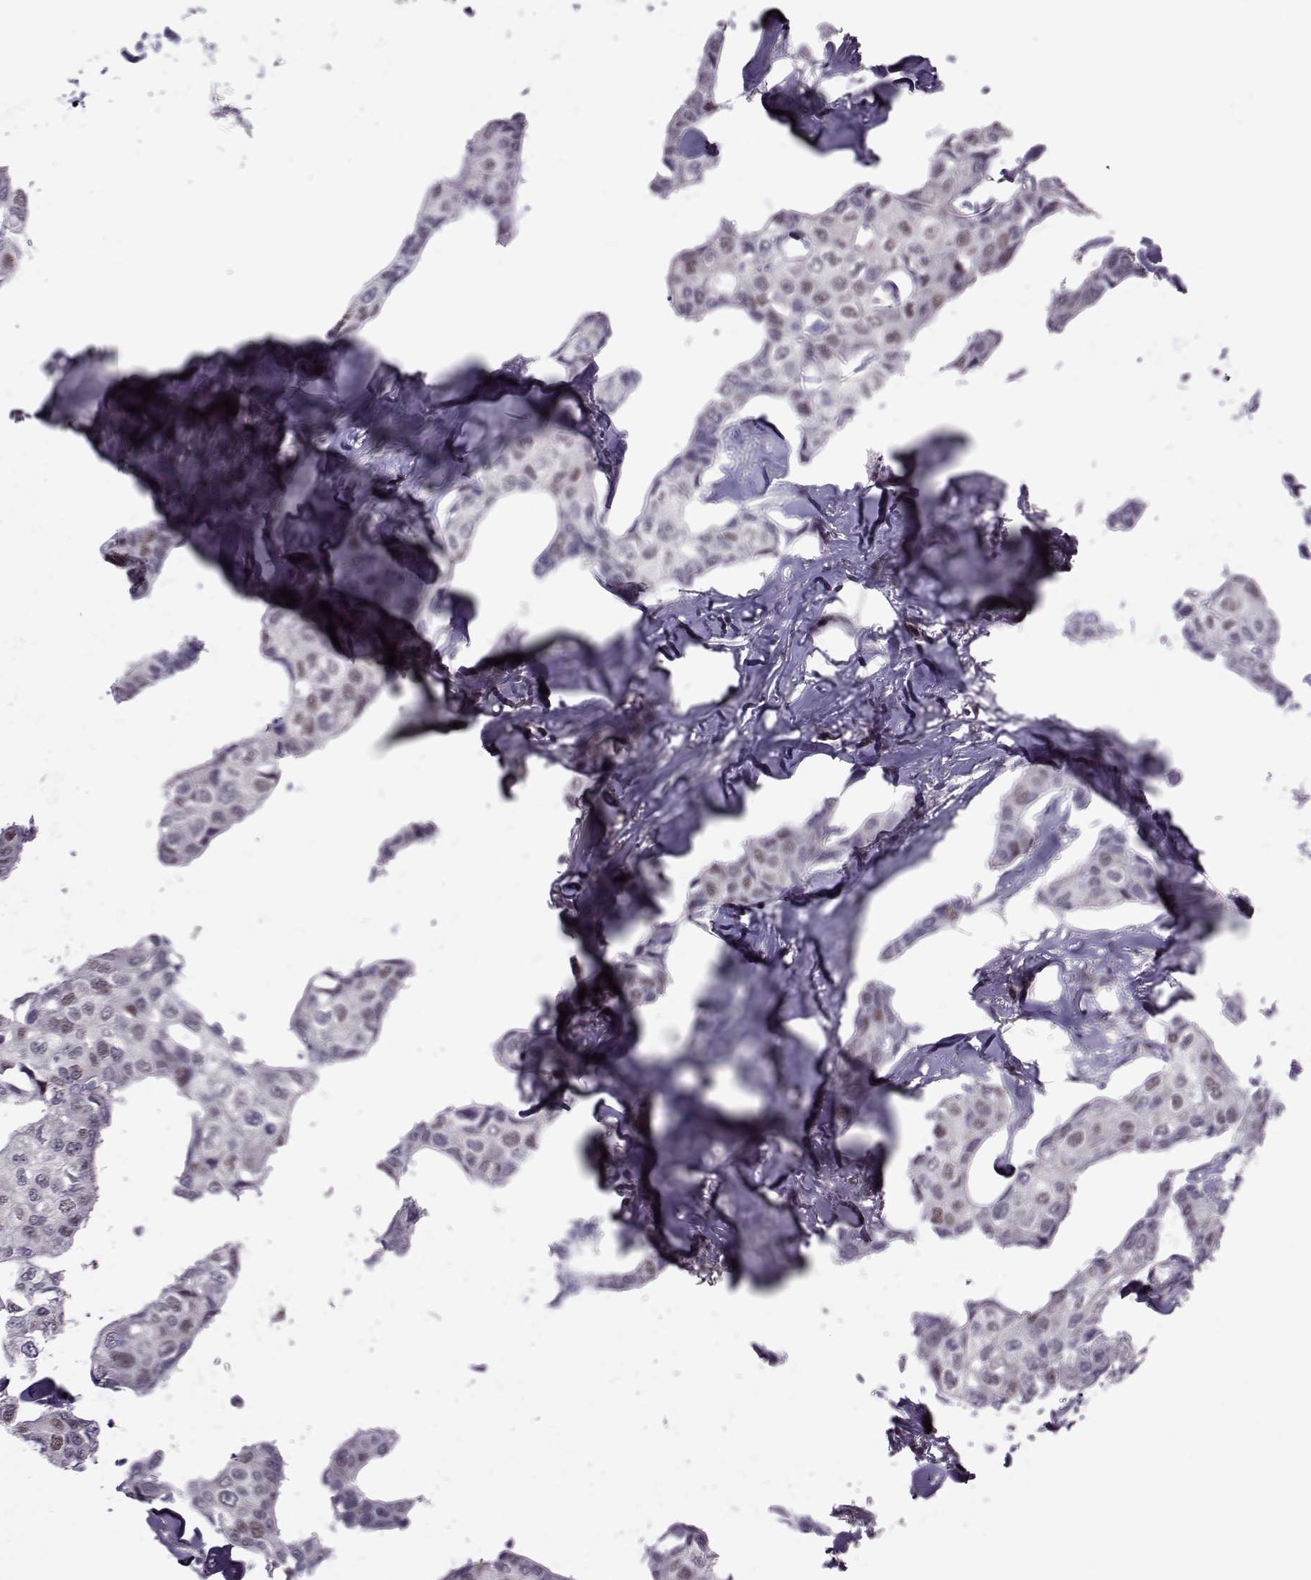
{"staining": {"intensity": "weak", "quantity": "<25%", "location": "nuclear"}, "tissue": "breast cancer", "cell_type": "Tumor cells", "image_type": "cancer", "snomed": [{"axis": "morphology", "description": "Duct carcinoma"}, {"axis": "topography", "description": "Breast"}], "caption": "Tumor cells show no significant protein staining in breast cancer.", "gene": "CDK4", "patient": {"sex": "female", "age": 80}}